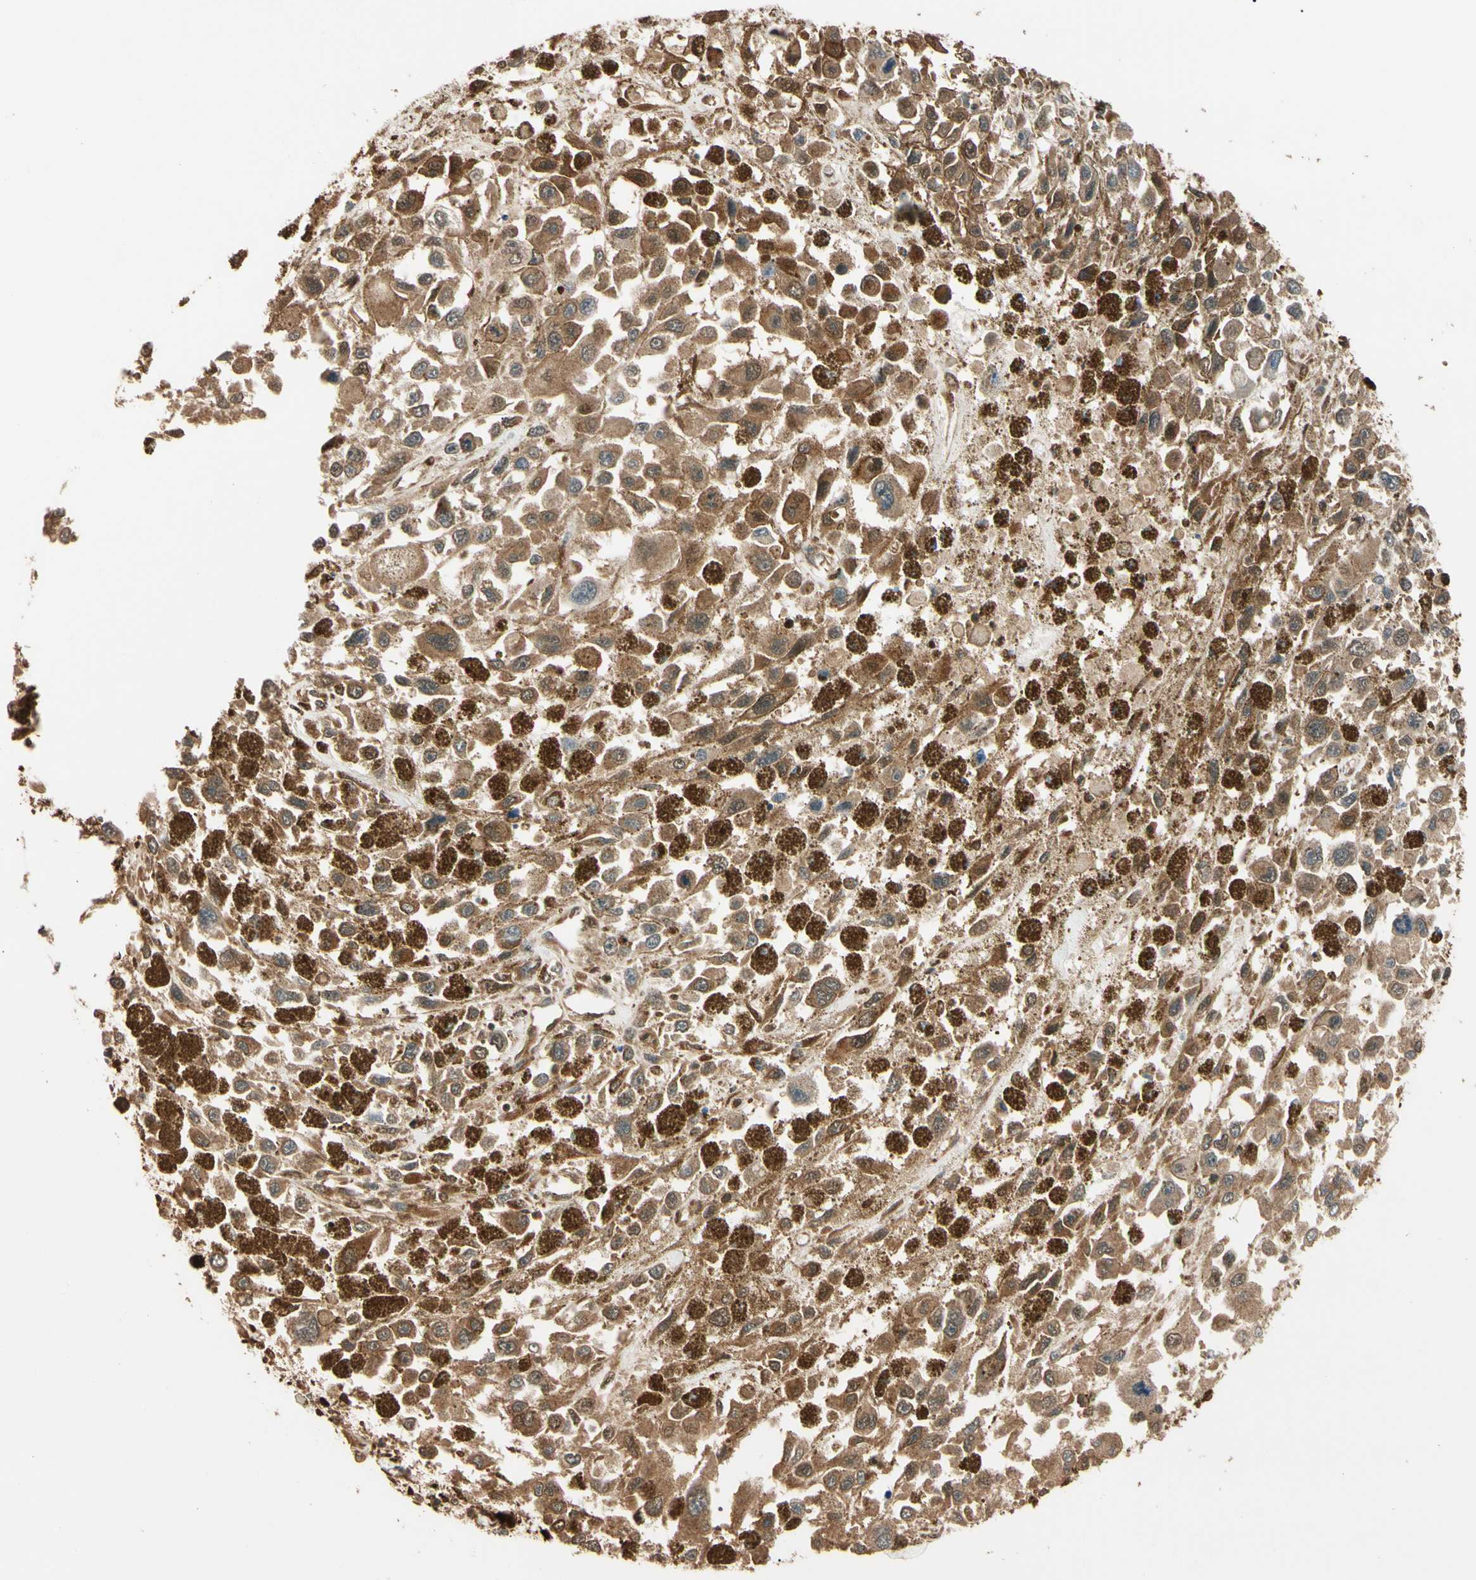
{"staining": {"intensity": "moderate", "quantity": ">75%", "location": "cytoplasmic/membranous"}, "tissue": "melanoma", "cell_type": "Tumor cells", "image_type": "cancer", "snomed": [{"axis": "morphology", "description": "Malignant melanoma, Metastatic site"}, {"axis": "topography", "description": "Lymph node"}], "caption": "High-magnification brightfield microscopy of malignant melanoma (metastatic site) stained with DAB (3,3'-diaminobenzidine) (brown) and counterstained with hematoxylin (blue). tumor cells exhibit moderate cytoplasmic/membranous positivity is identified in approximately>75% of cells. (Brightfield microscopy of DAB IHC at high magnification).", "gene": "PNCK", "patient": {"sex": "male", "age": 59}}